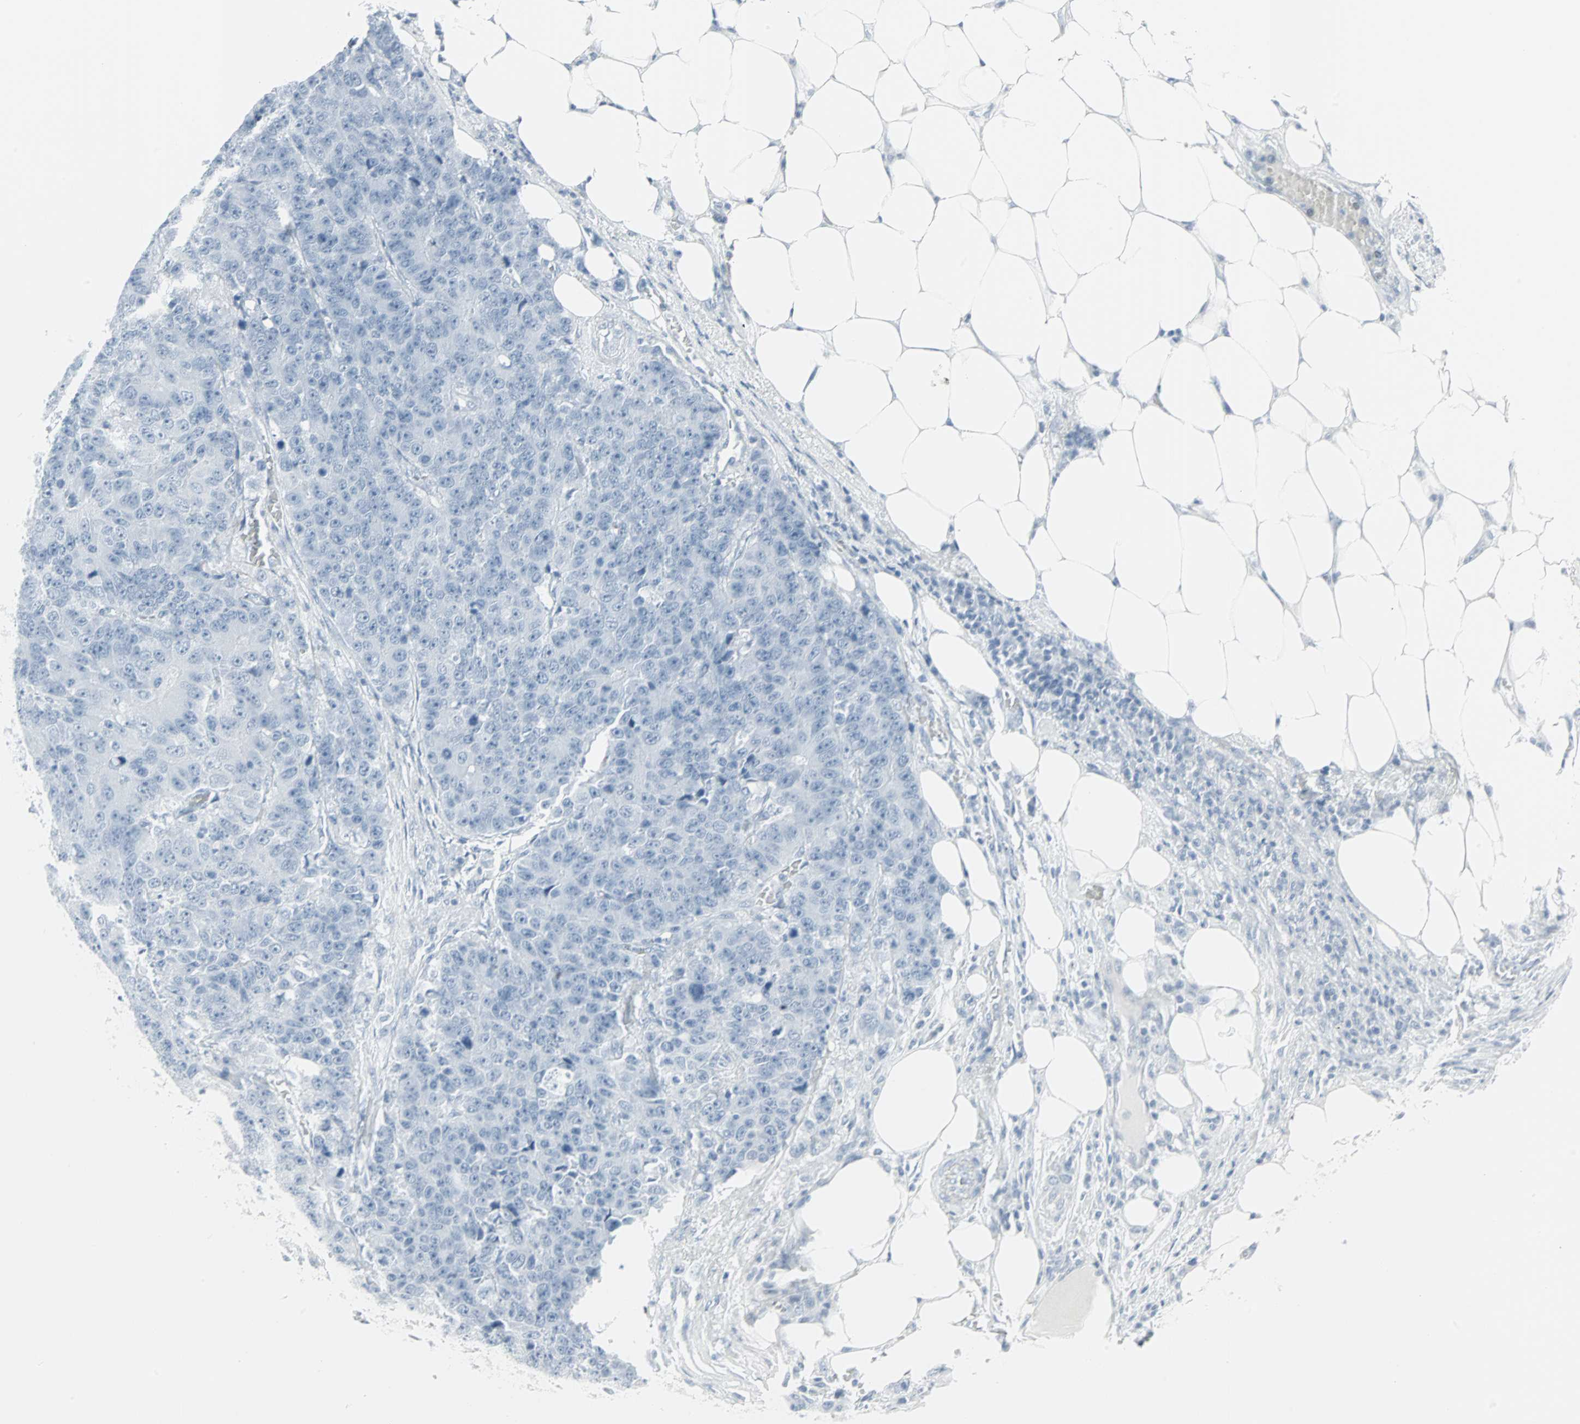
{"staining": {"intensity": "negative", "quantity": "none", "location": "none"}, "tissue": "colorectal cancer", "cell_type": "Tumor cells", "image_type": "cancer", "snomed": [{"axis": "morphology", "description": "Adenocarcinoma, NOS"}, {"axis": "topography", "description": "Colon"}], "caption": "A micrograph of colorectal cancer (adenocarcinoma) stained for a protein displays no brown staining in tumor cells. (Brightfield microscopy of DAB (3,3'-diaminobenzidine) immunohistochemistry at high magnification).", "gene": "LANCL3", "patient": {"sex": "female", "age": 86}}